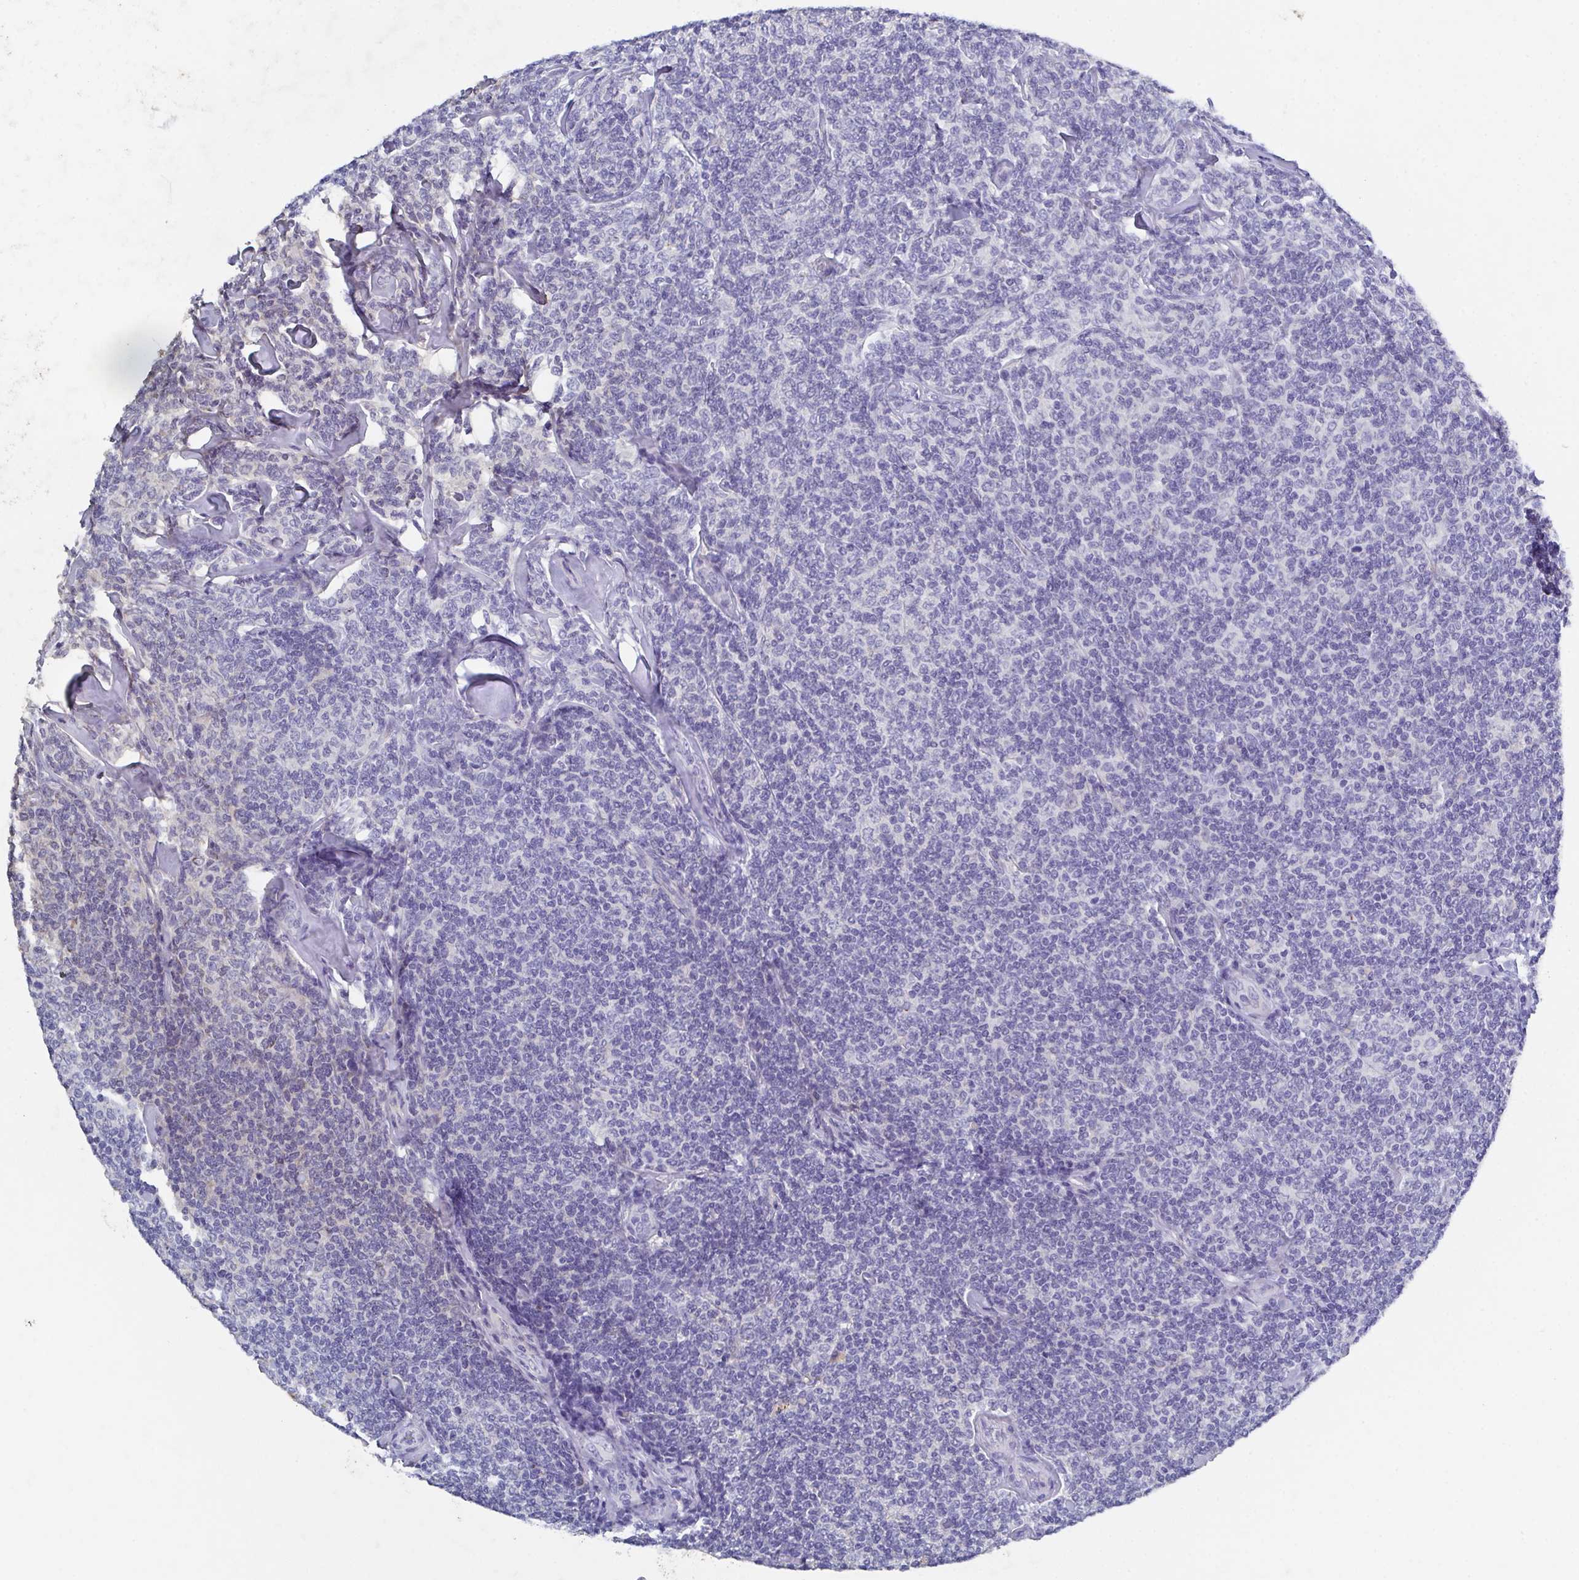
{"staining": {"intensity": "negative", "quantity": "none", "location": "none"}, "tissue": "lymphoma", "cell_type": "Tumor cells", "image_type": "cancer", "snomed": [{"axis": "morphology", "description": "Malignant lymphoma, non-Hodgkin's type, Low grade"}, {"axis": "topography", "description": "Lymph node"}], "caption": "High magnification brightfield microscopy of malignant lymphoma, non-Hodgkin's type (low-grade) stained with DAB (brown) and counterstained with hematoxylin (blue): tumor cells show no significant expression. Nuclei are stained in blue.", "gene": "SSC4D", "patient": {"sex": "female", "age": 56}}